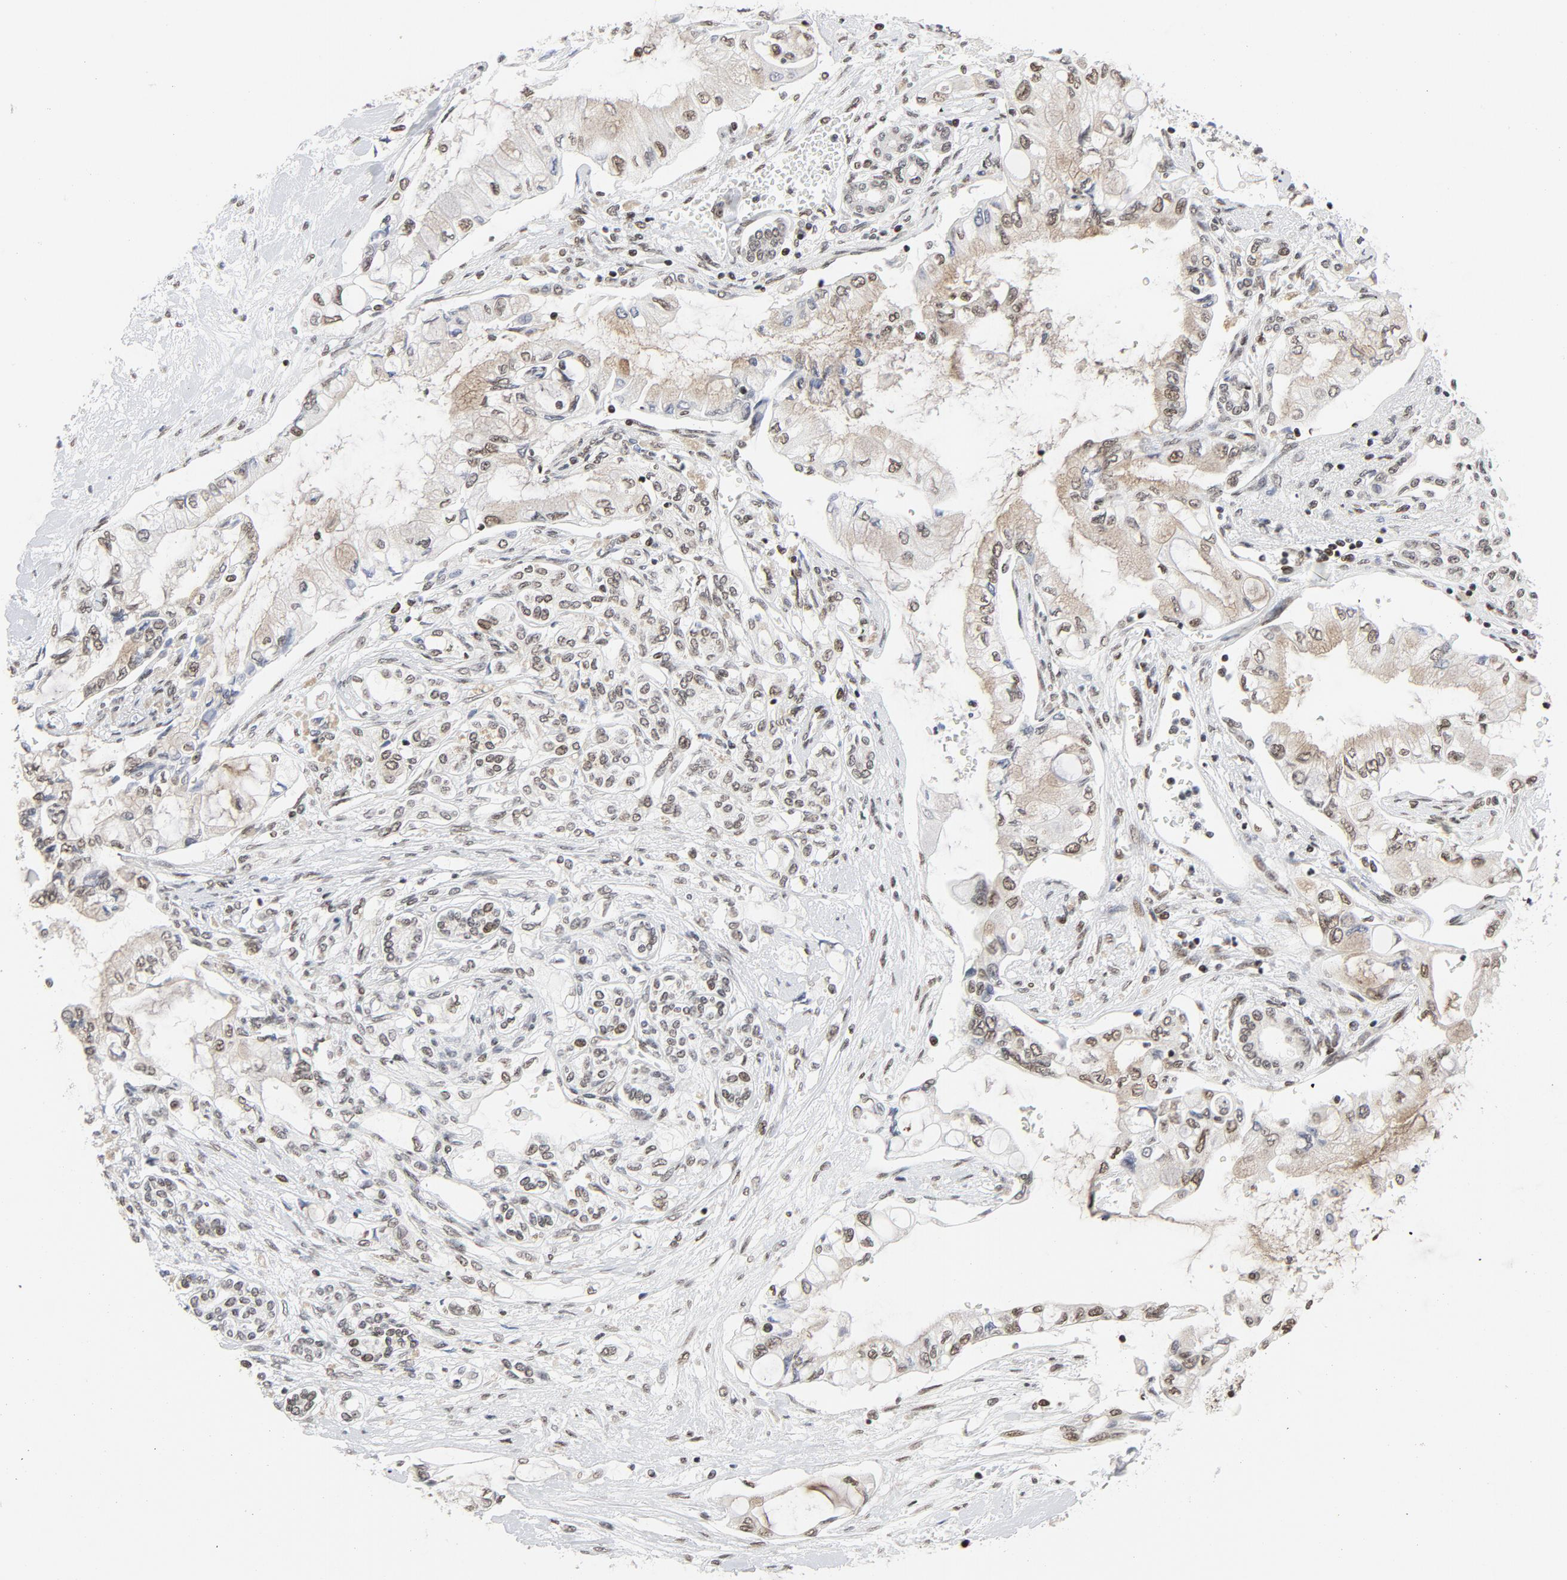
{"staining": {"intensity": "weak", "quantity": ">75%", "location": "nuclear"}, "tissue": "pancreatic cancer", "cell_type": "Tumor cells", "image_type": "cancer", "snomed": [{"axis": "morphology", "description": "Adenocarcinoma, NOS"}, {"axis": "topography", "description": "Pancreas"}], "caption": "There is low levels of weak nuclear positivity in tumor cells of adenocarcinoma (pancreatic), as demonstrated by immunohistochemical staining (brown color).", "gene": "ERCC1", "patient": {"sex": "female", "age": 70}}